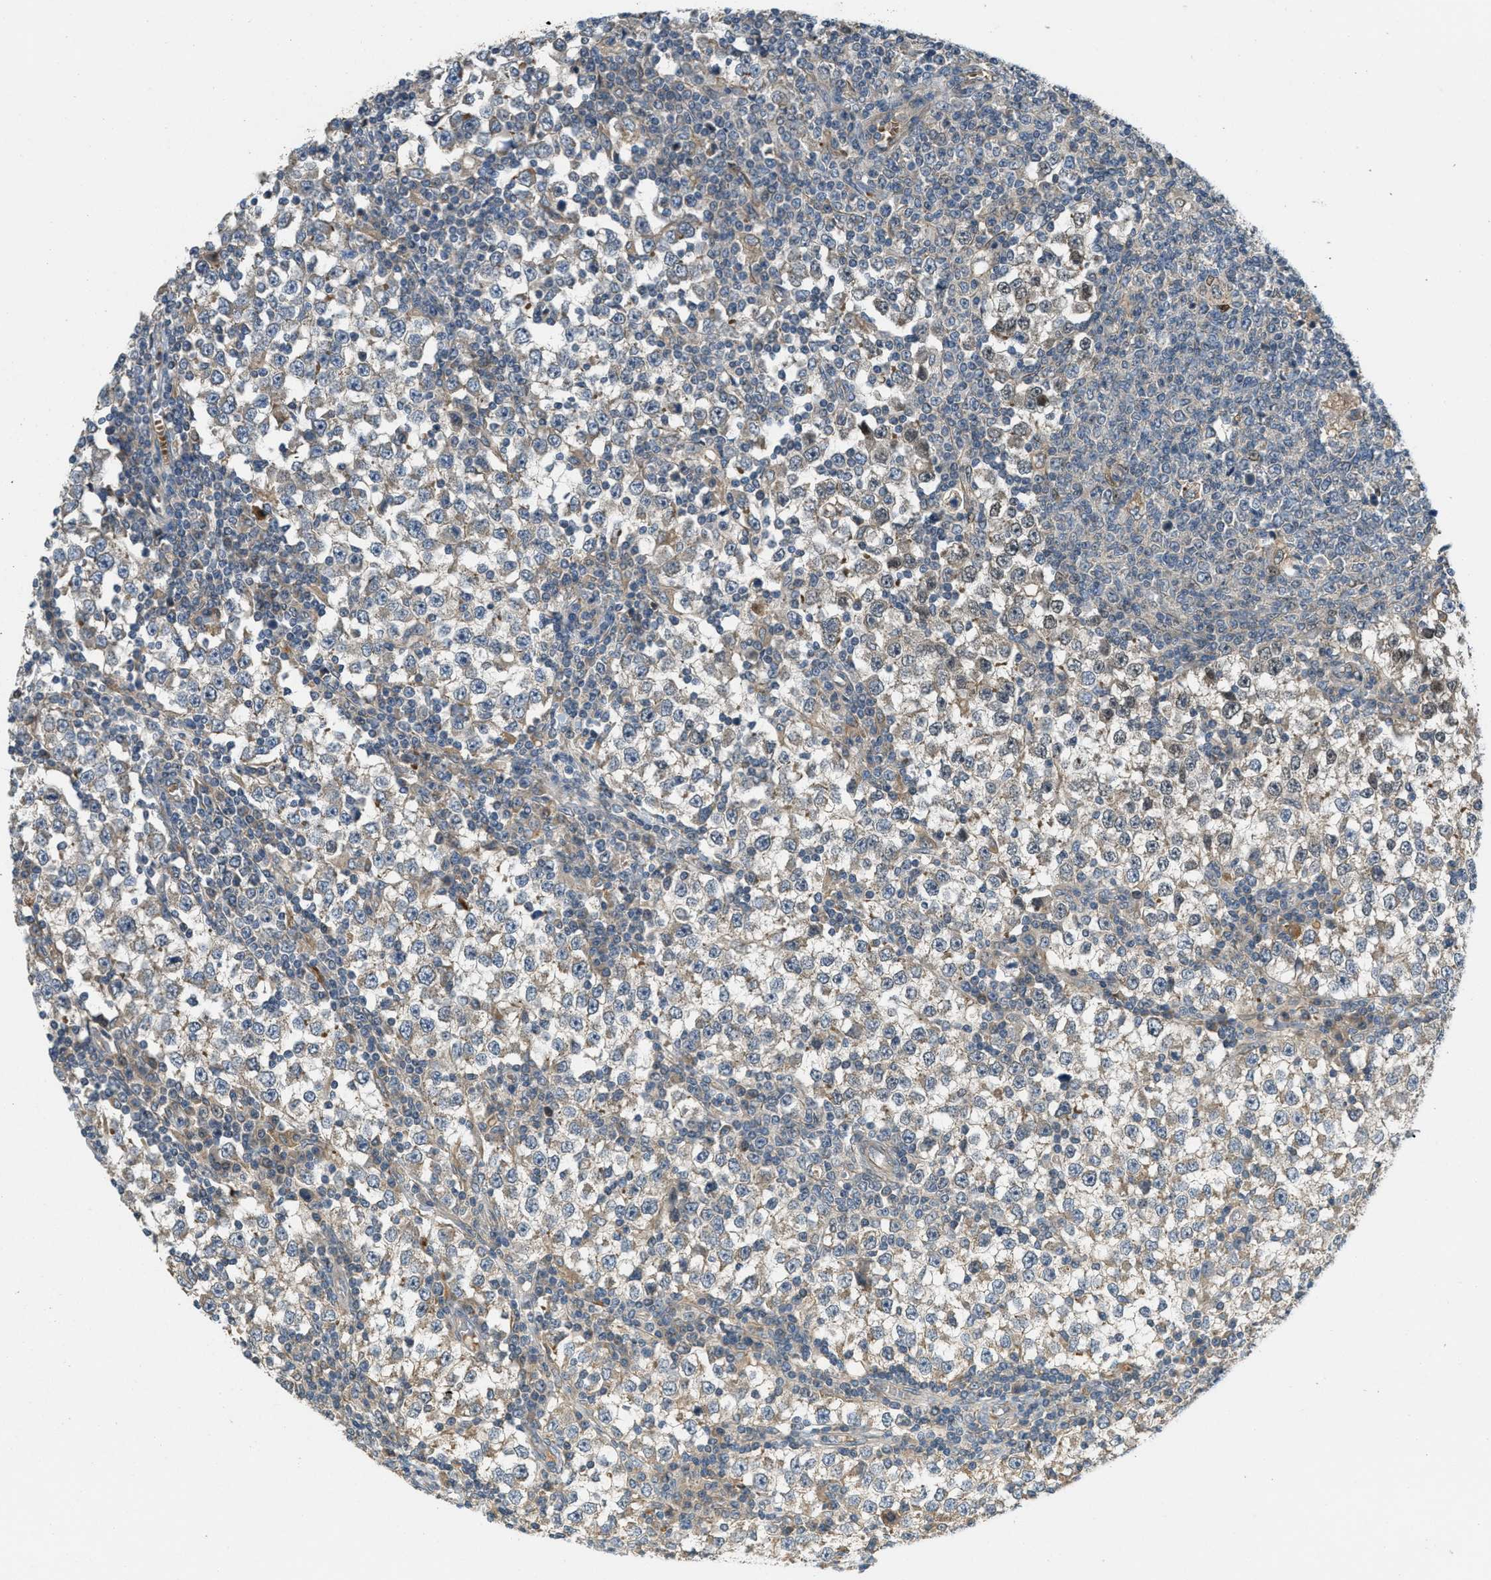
{"staining": {"intensity": "weak", "quantity": "<25%", "location": "cytoplasmic/membranous"}, "tissue": "testis cancer", "cell_type": "Tumor cells", "image_type": "cancer", "snomed": [{"axis": "morphology", "description": "Seminoma, NOS"}, {"axis": "topography", "description": "Testis"}], "caption": "High power microscopy histopathology image of an immunohistochemistry histopathology image of seminoma (testis), revealing no significant positivity in tumor cells.", "gene": "ADCY6", "patient": {"sex": "male", "age": 65}}